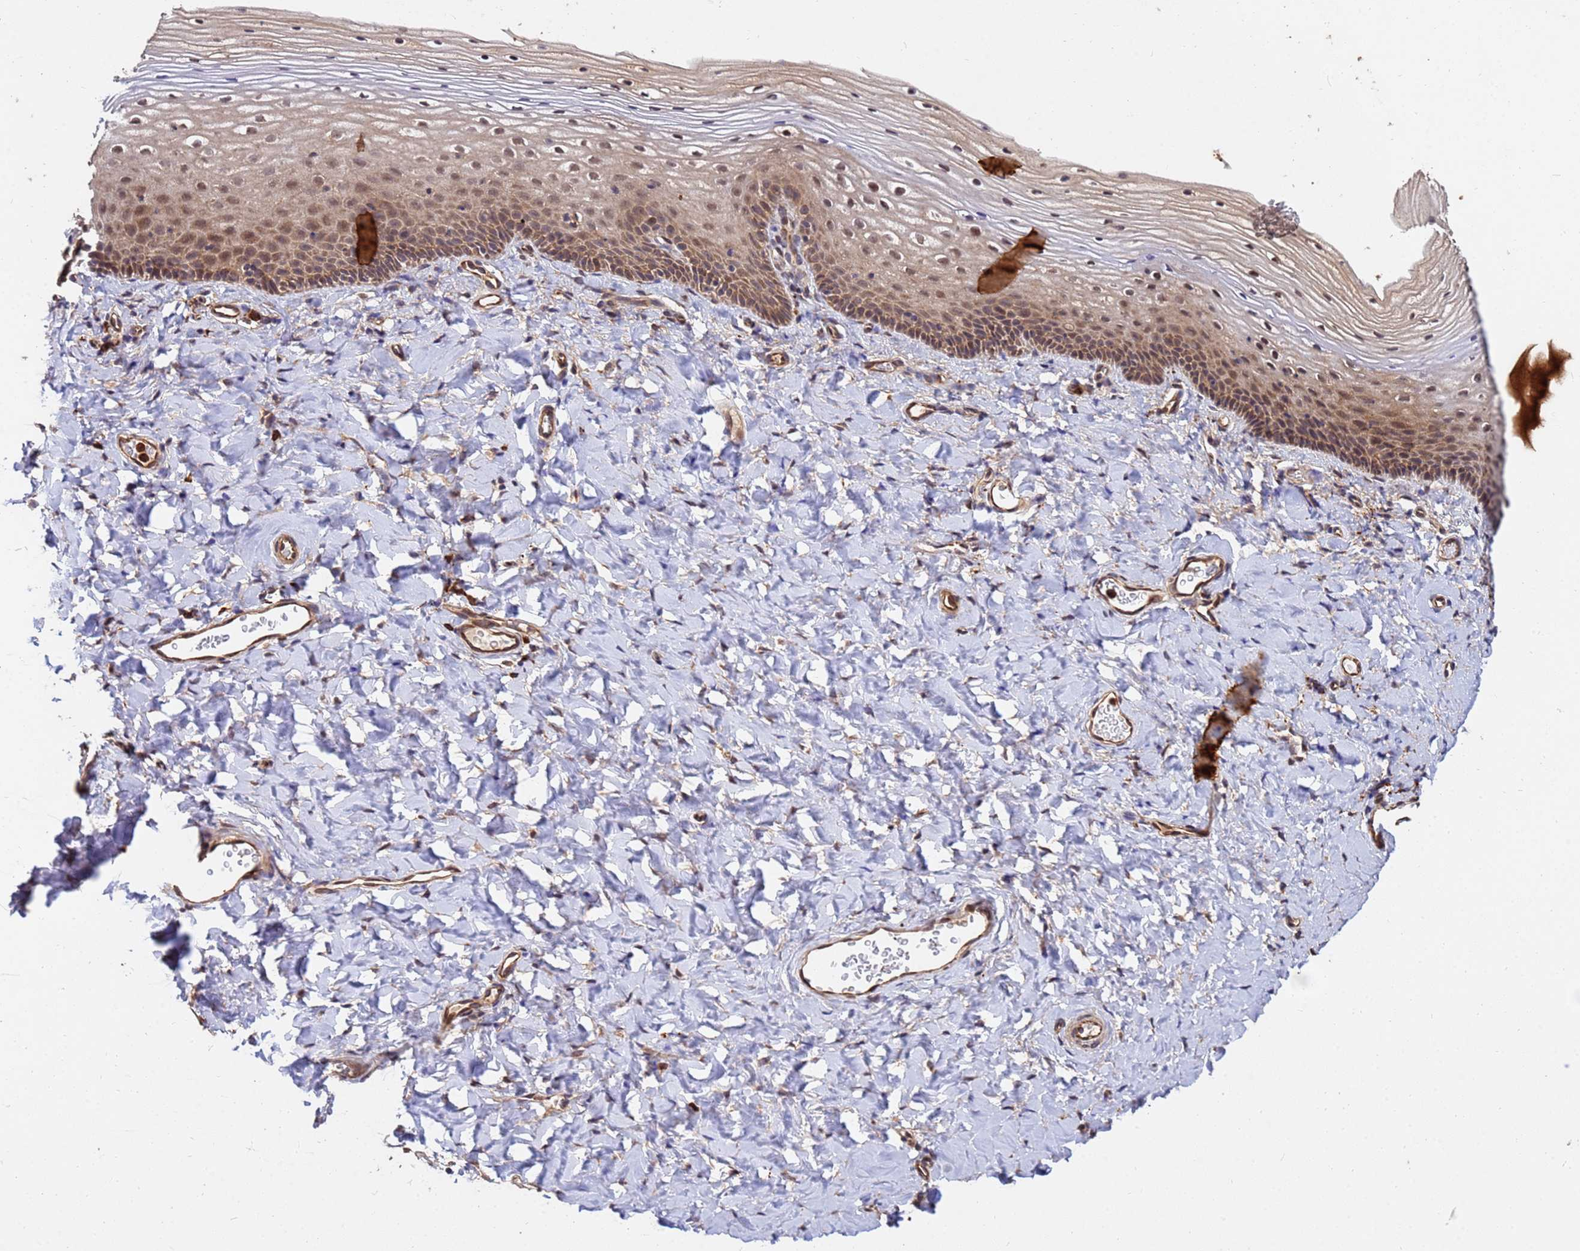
{"staining": {"intensity": "moderate", "quantity": ">75%", "location": "cytoplasmic/membranous,nuclear"}, "tissue": "vagina", "cell_type": "Squamous epithelial cells", "image_type": "normal", "snomed": [{"axis": "morphology", "description": "Normal tissue, NOS"}, {"axis": "topography", "description": "Vagina"}], "caption": "A medium amount of moderate cytoplasmic/membranous,nuclear positivity is seen in approximately >75% of squamous epithelial cells in benign vagina. The protein is shown in brown color, while the nuclei are stained blue.", "gene": "ZNF619", "patient": {"sex": "female", "age": 60}}